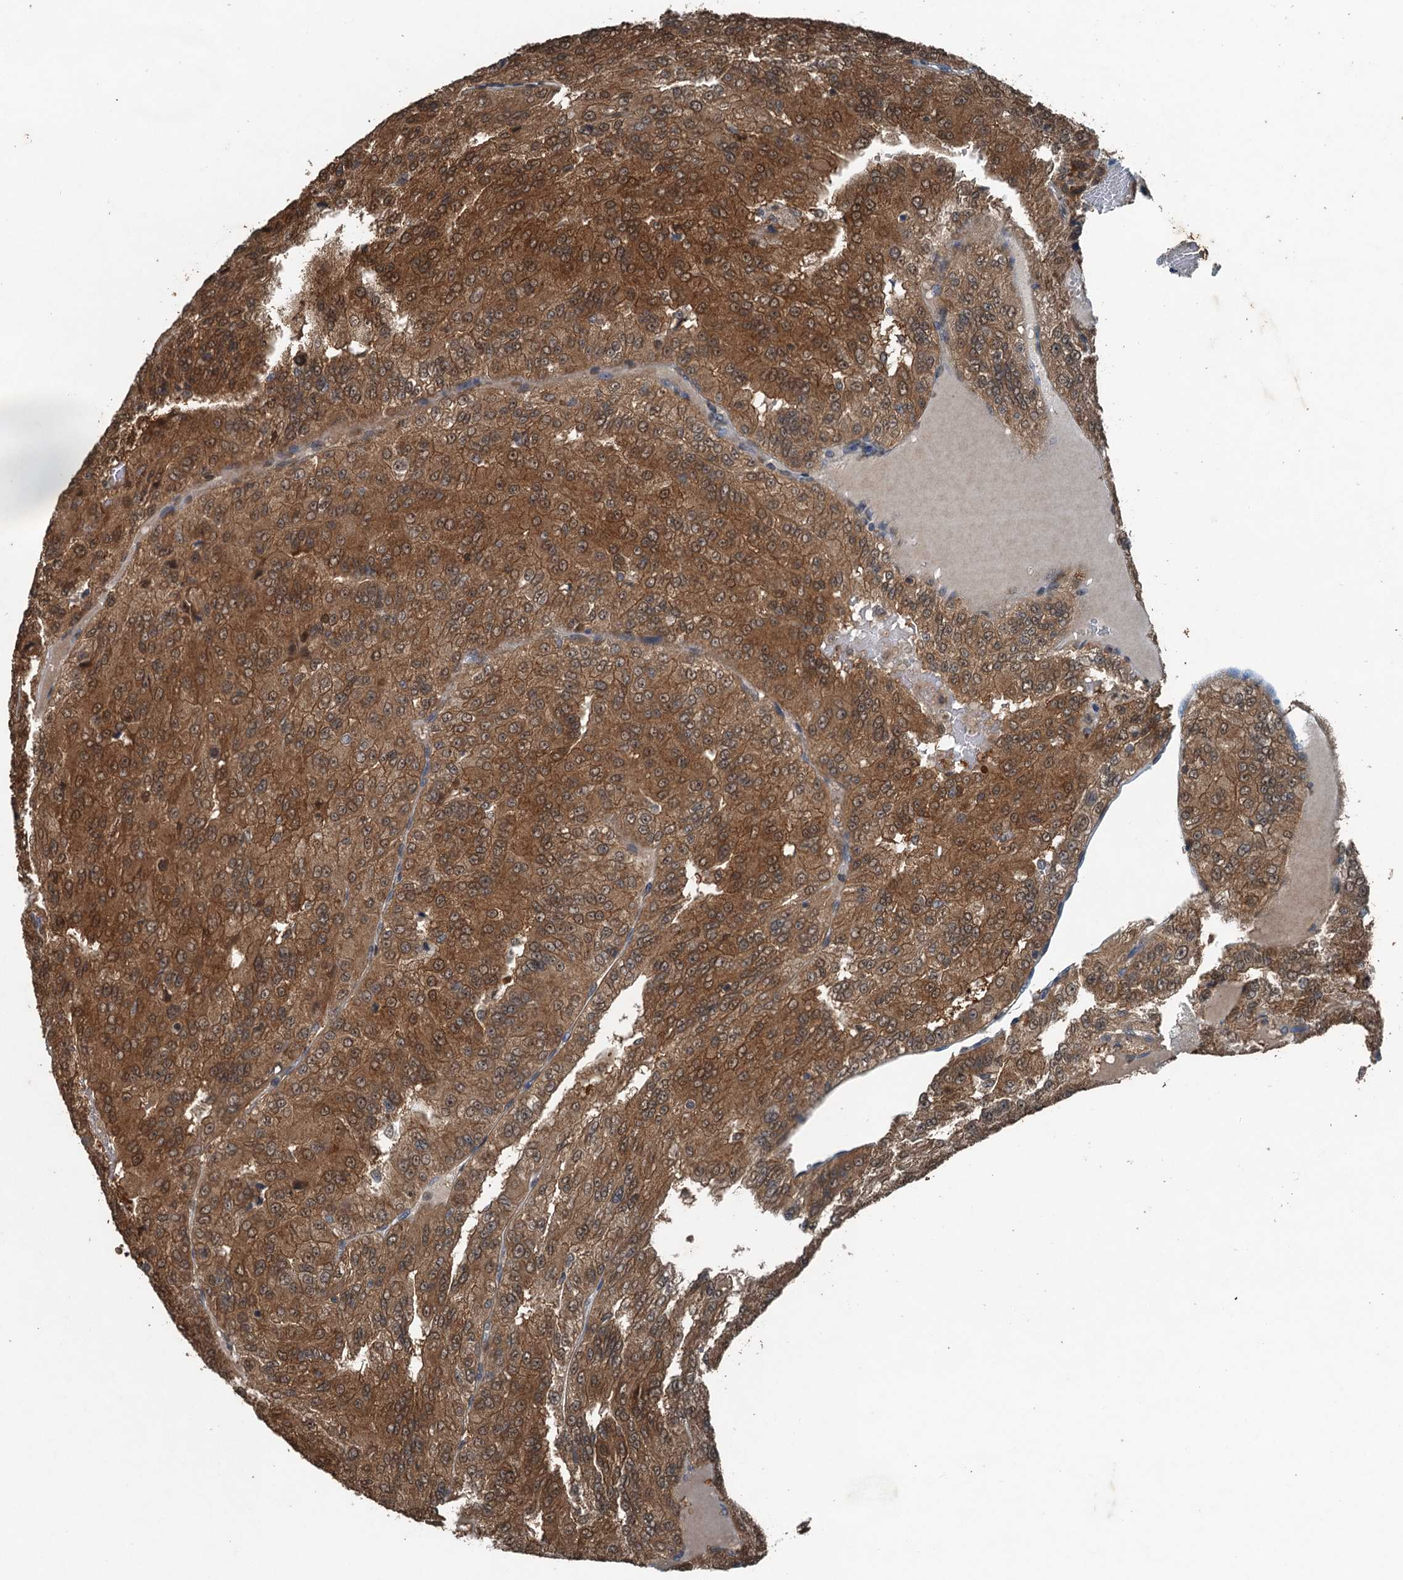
{"staining": {"intensity": "moderate", "quantity": ">75%", "location": "cytoplasmic/membranous,nuclear"}, "tissue": "renal cancer", "cell_type": "Tumor cells", "image_type": "cancer", "snomed": [{"axis": "morphology", "description": "Adenocarcinoma, NOS"}, {"axis": "topography", "description": "Kidney"}], "caption": "Human renal adenocarcinoma stained with a protein marker shows moderate staining in tumor cells.", "gene": "TCTN1", "patient": {"sex": "female", "age": 63}}